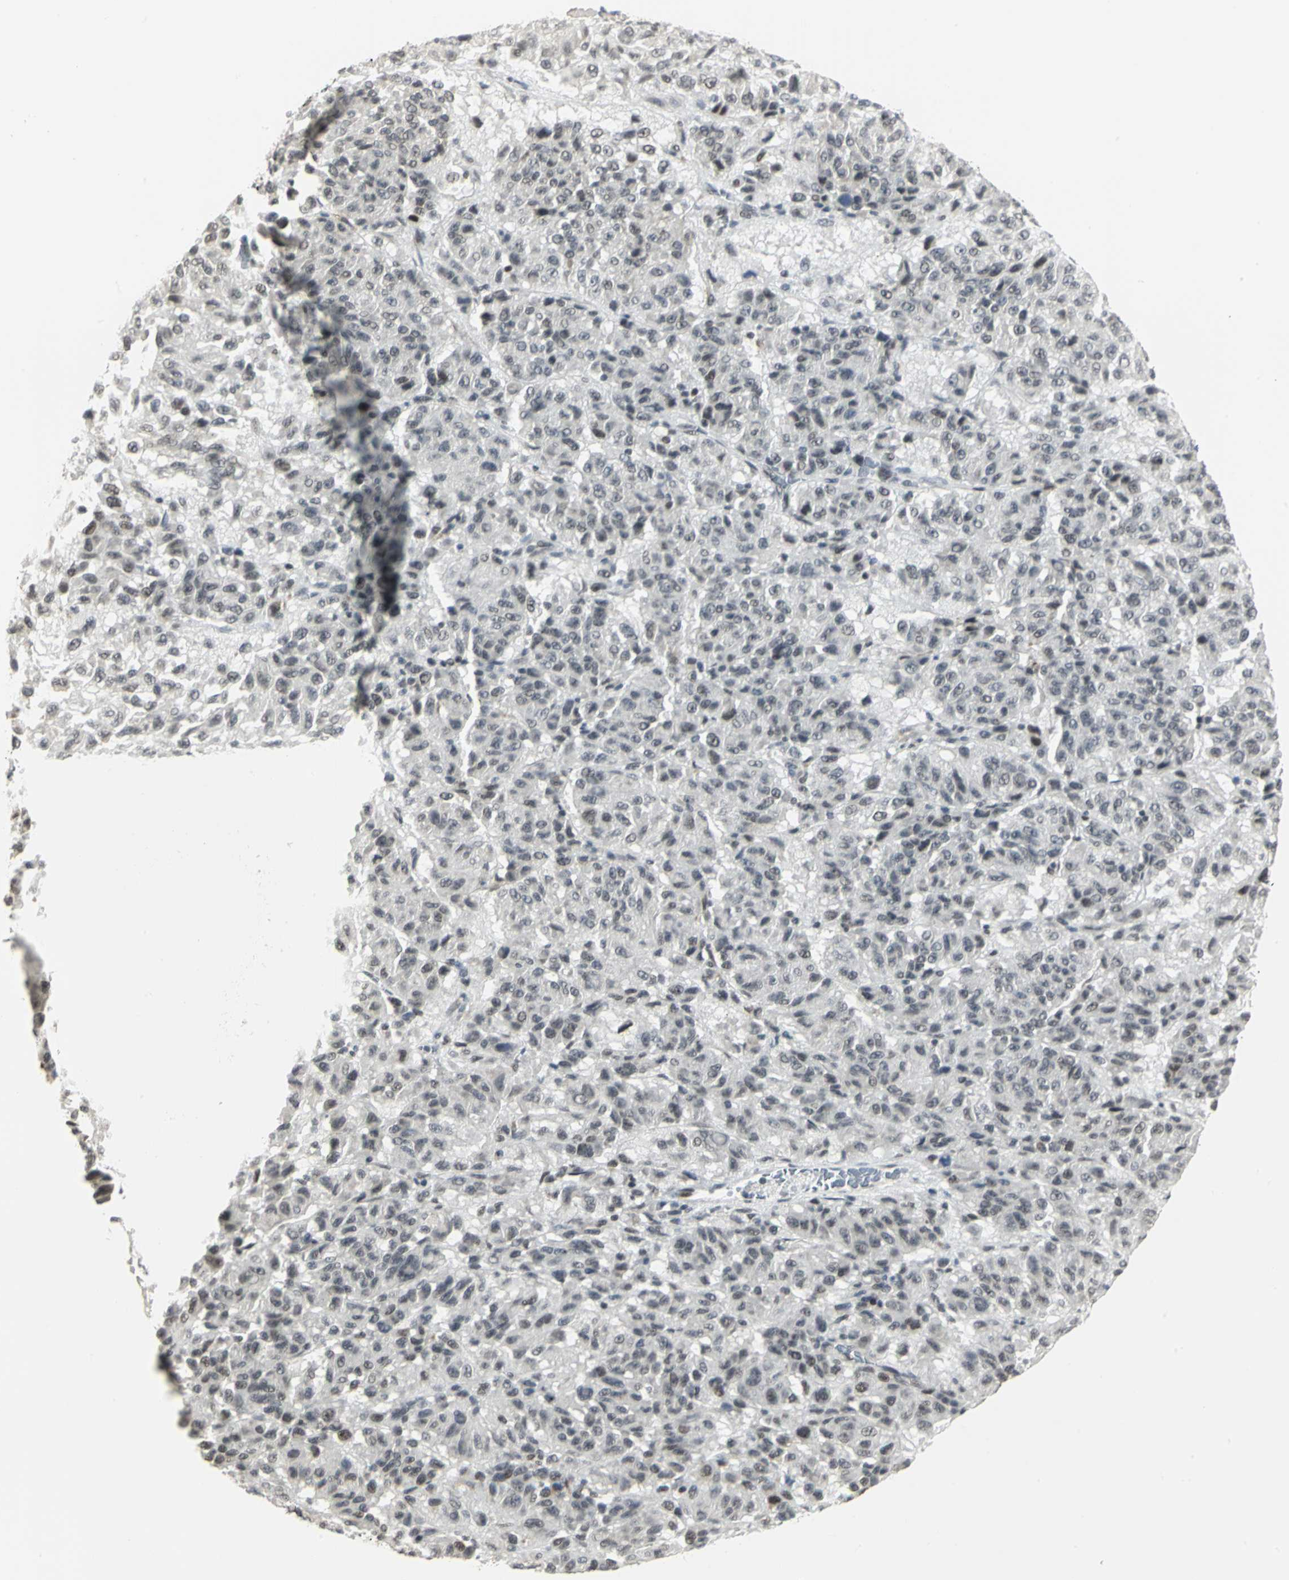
{"staining": {"intensity": "weak", "quantity": "25%-75%", "location": "nuclear"}, "tissue": "melanoma", "cell_type": "Tumor cells", "image_type": "cancer", "snomed": [{"axis": "morphology", "description": "Malignant melanoma, Metastatic site"}, {"axis": "topography", "description": "Lung"}], "caption": "Human malignant melanoma (metastatic site) stained with a protein marker demonstrates weak staining in tumor cells.", "gene": "CBX3", "patient": {"sex": "male", "age": 64}}